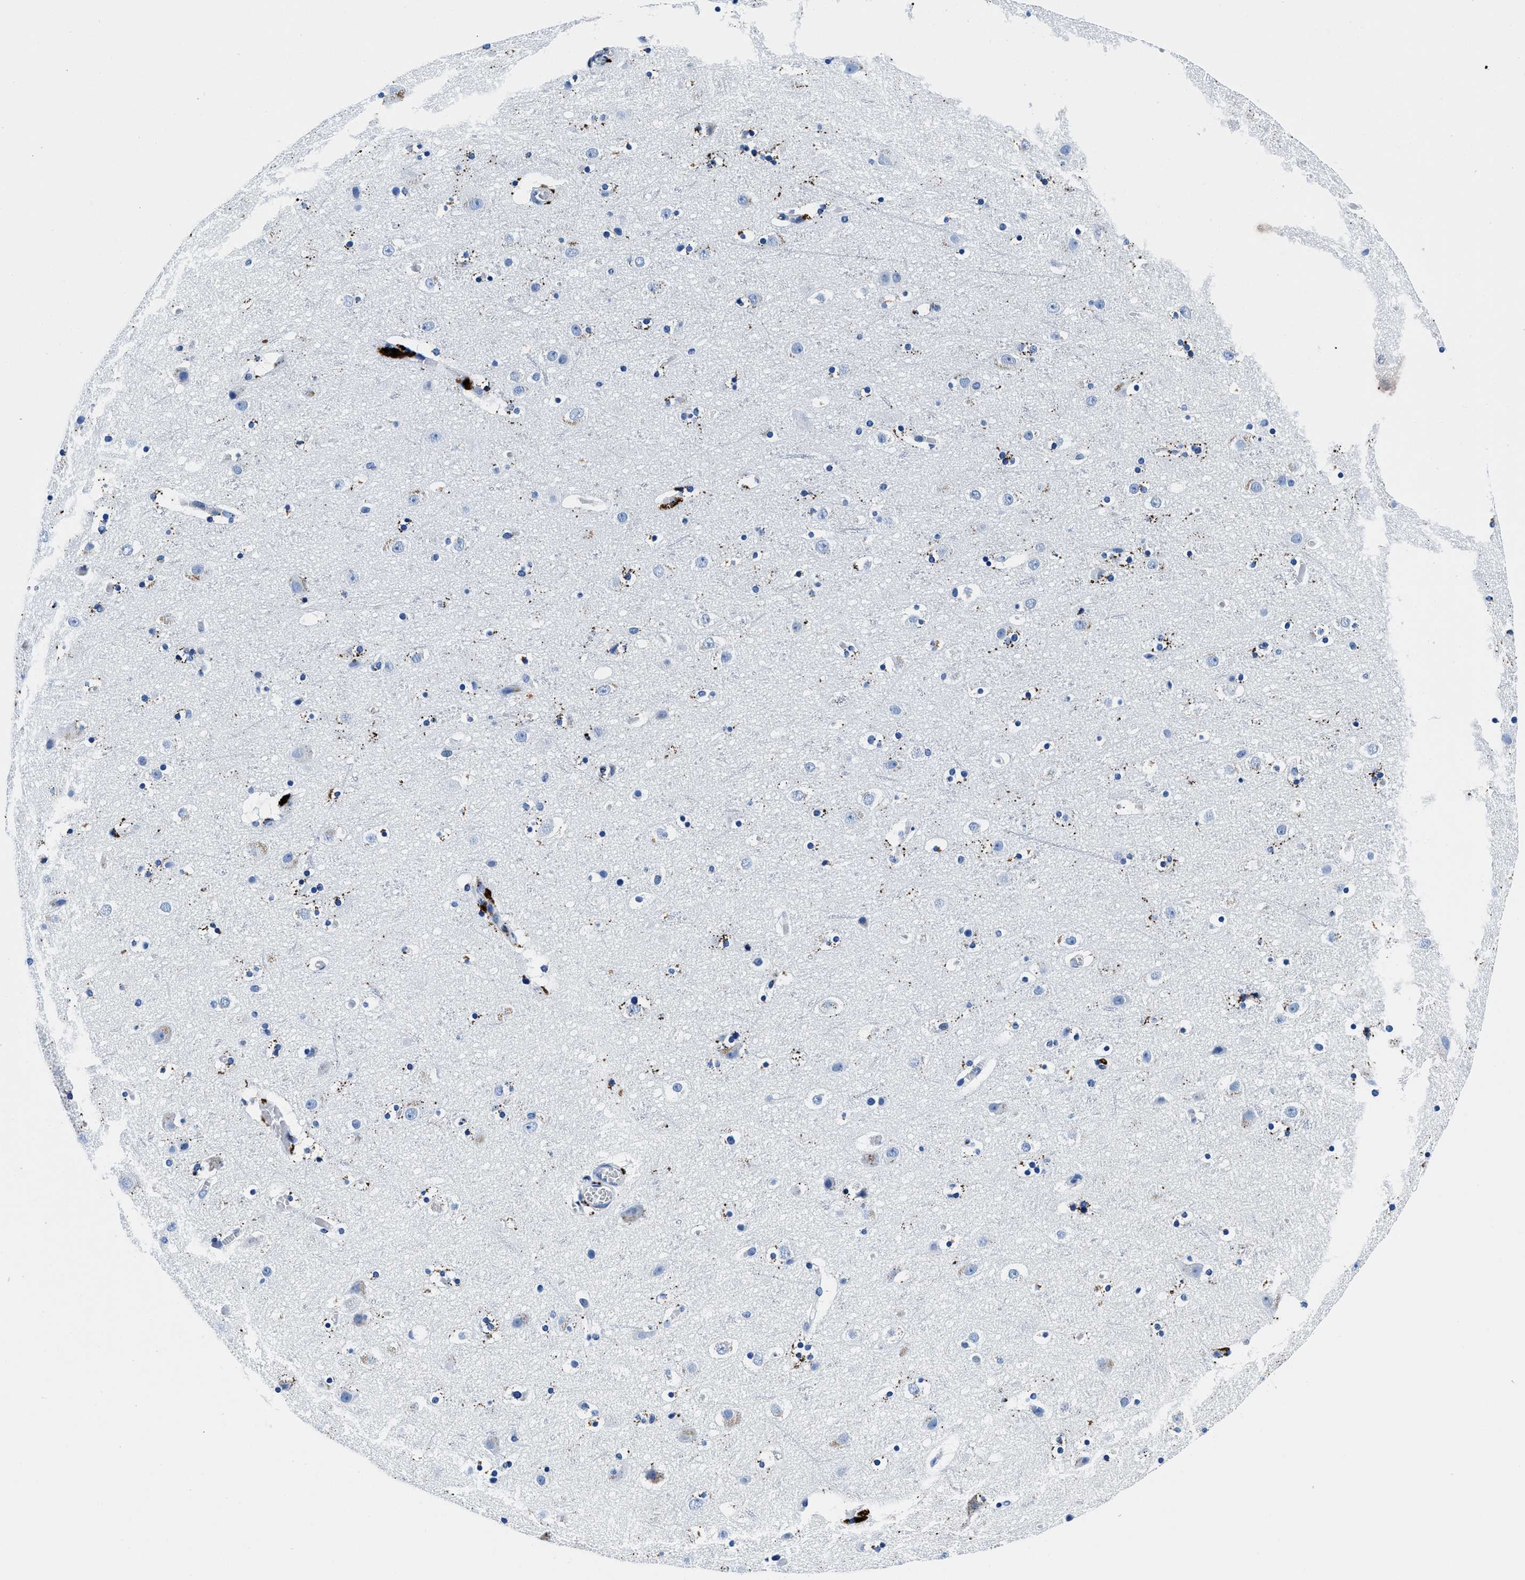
{"staining": {"intensity": "negative", "quantity": "none", "location": "none"}, "tissue": "cerebral cortex", "cell_type": "Endothelial cells", "image_type": "normal", "snomed": [{"axis": "morphology", "description": "Normal tissue, NOS"}, {"axis": "topography", "description": "Cerebral cortex"}], "caption": "Endothelial cells show no significant protein positivity in unremarkable cerebral cortex. The staining was performed using DAB to visualize the protein expression in brown, while the nuclei were stained in blue with hematoxylin (Magnification: 20x).", "gene": "OR14K1", "patient": {"sex": "male", "age": 45}}